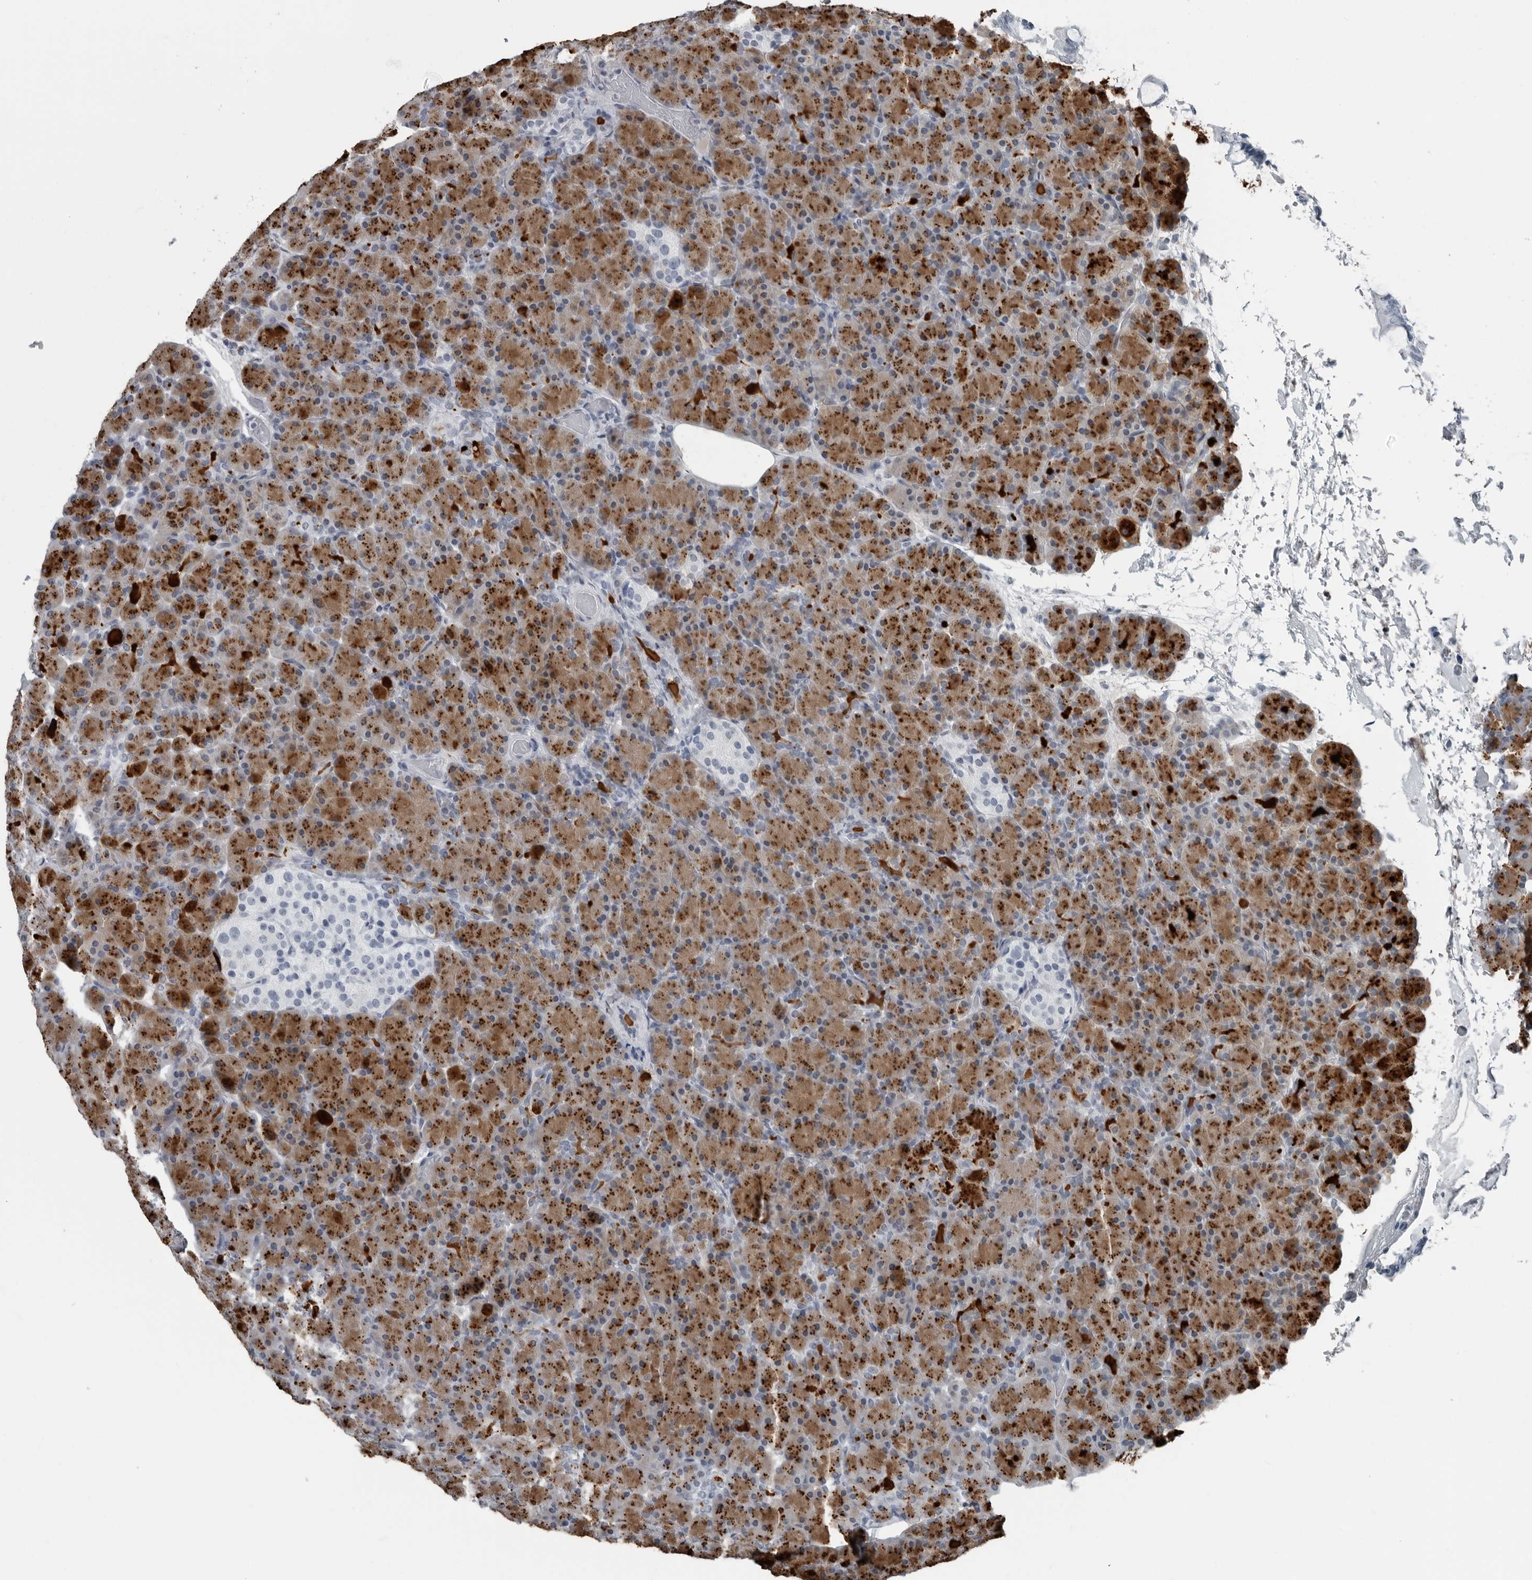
{"staining": {"intensity": "strong", "quantity": ">75%", "location": "cytoplasmic/membranous"}, "tissue": "pancreas", "cell_type": "Exocrine glandular cells", "image_type": "normal", "snomed": [{"axis": "morphology", "description": "Normal tissue, NOS"}, {"axis": "topography", "description": "Pancreas"}], "caption": "Pancreas stained with immunohistochemistry (IHC) displays strong cytoplasmic/membranous expression in approximately >75% of exocrine glandular cells. The staining was performed using DAB (3,3'-diaminobenzidine), with brown indicating positive protein expression. Nuclei are stained blue with hematoxylin.", "gene": "PRSS1", "patient": {"sex": "female", "age": 43}}